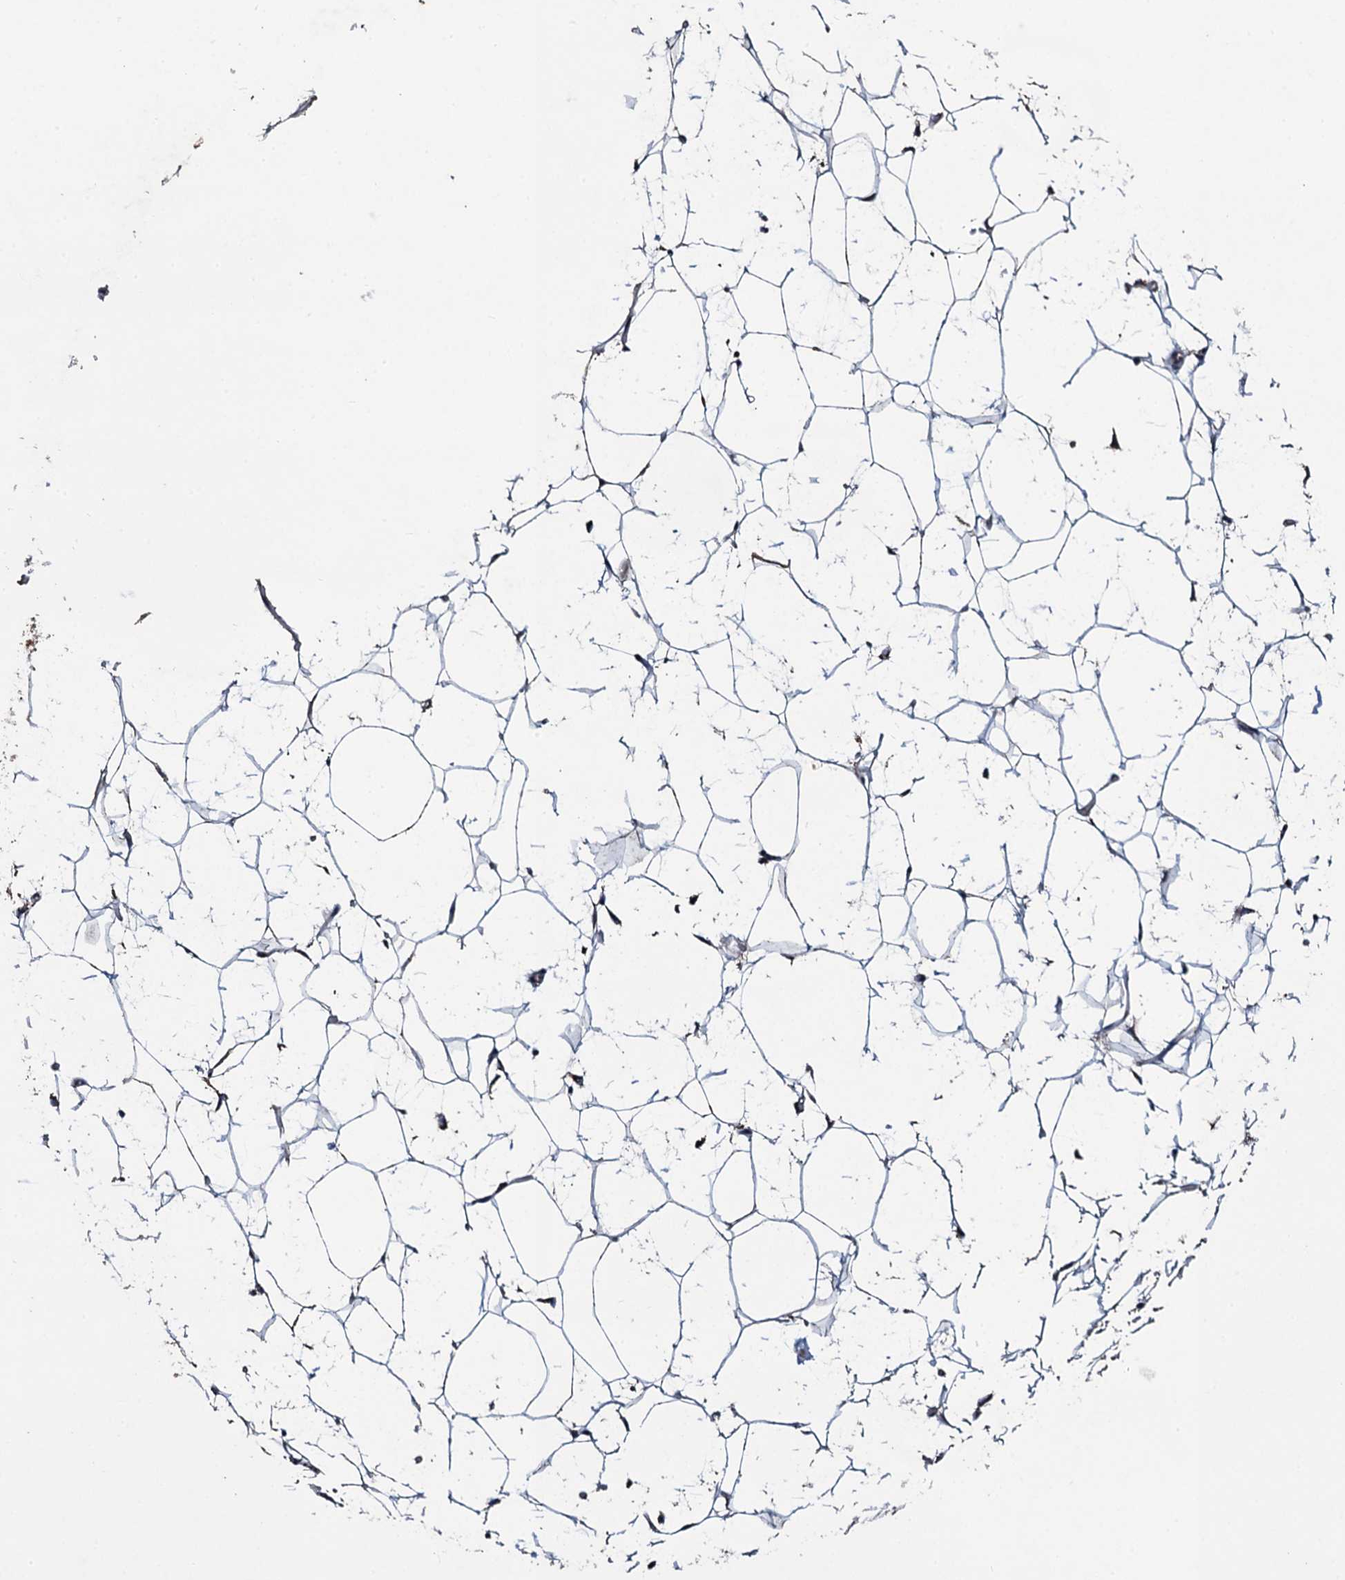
{"staining": {"intensity": "weak", "quantity": ">75%", "location": "cytoplasmic/membranous"}, "tissue": "adipose tissue", "cell_type": "Adipocytes", "image_type": "normal", "snomed": [{"axis": "morphology", "description": "Normal tissue, NOS"}, {"axis": "topography", "description": "Breast"}], "caption": "Weak cytoplasmic/membranous protein expression is seen in approximately >75% of adipocytes in adipose tissue. Nuclei are stained in blue.", "gene": "DYNC2I2", "patient": {"sex": "female", "age": 26}}